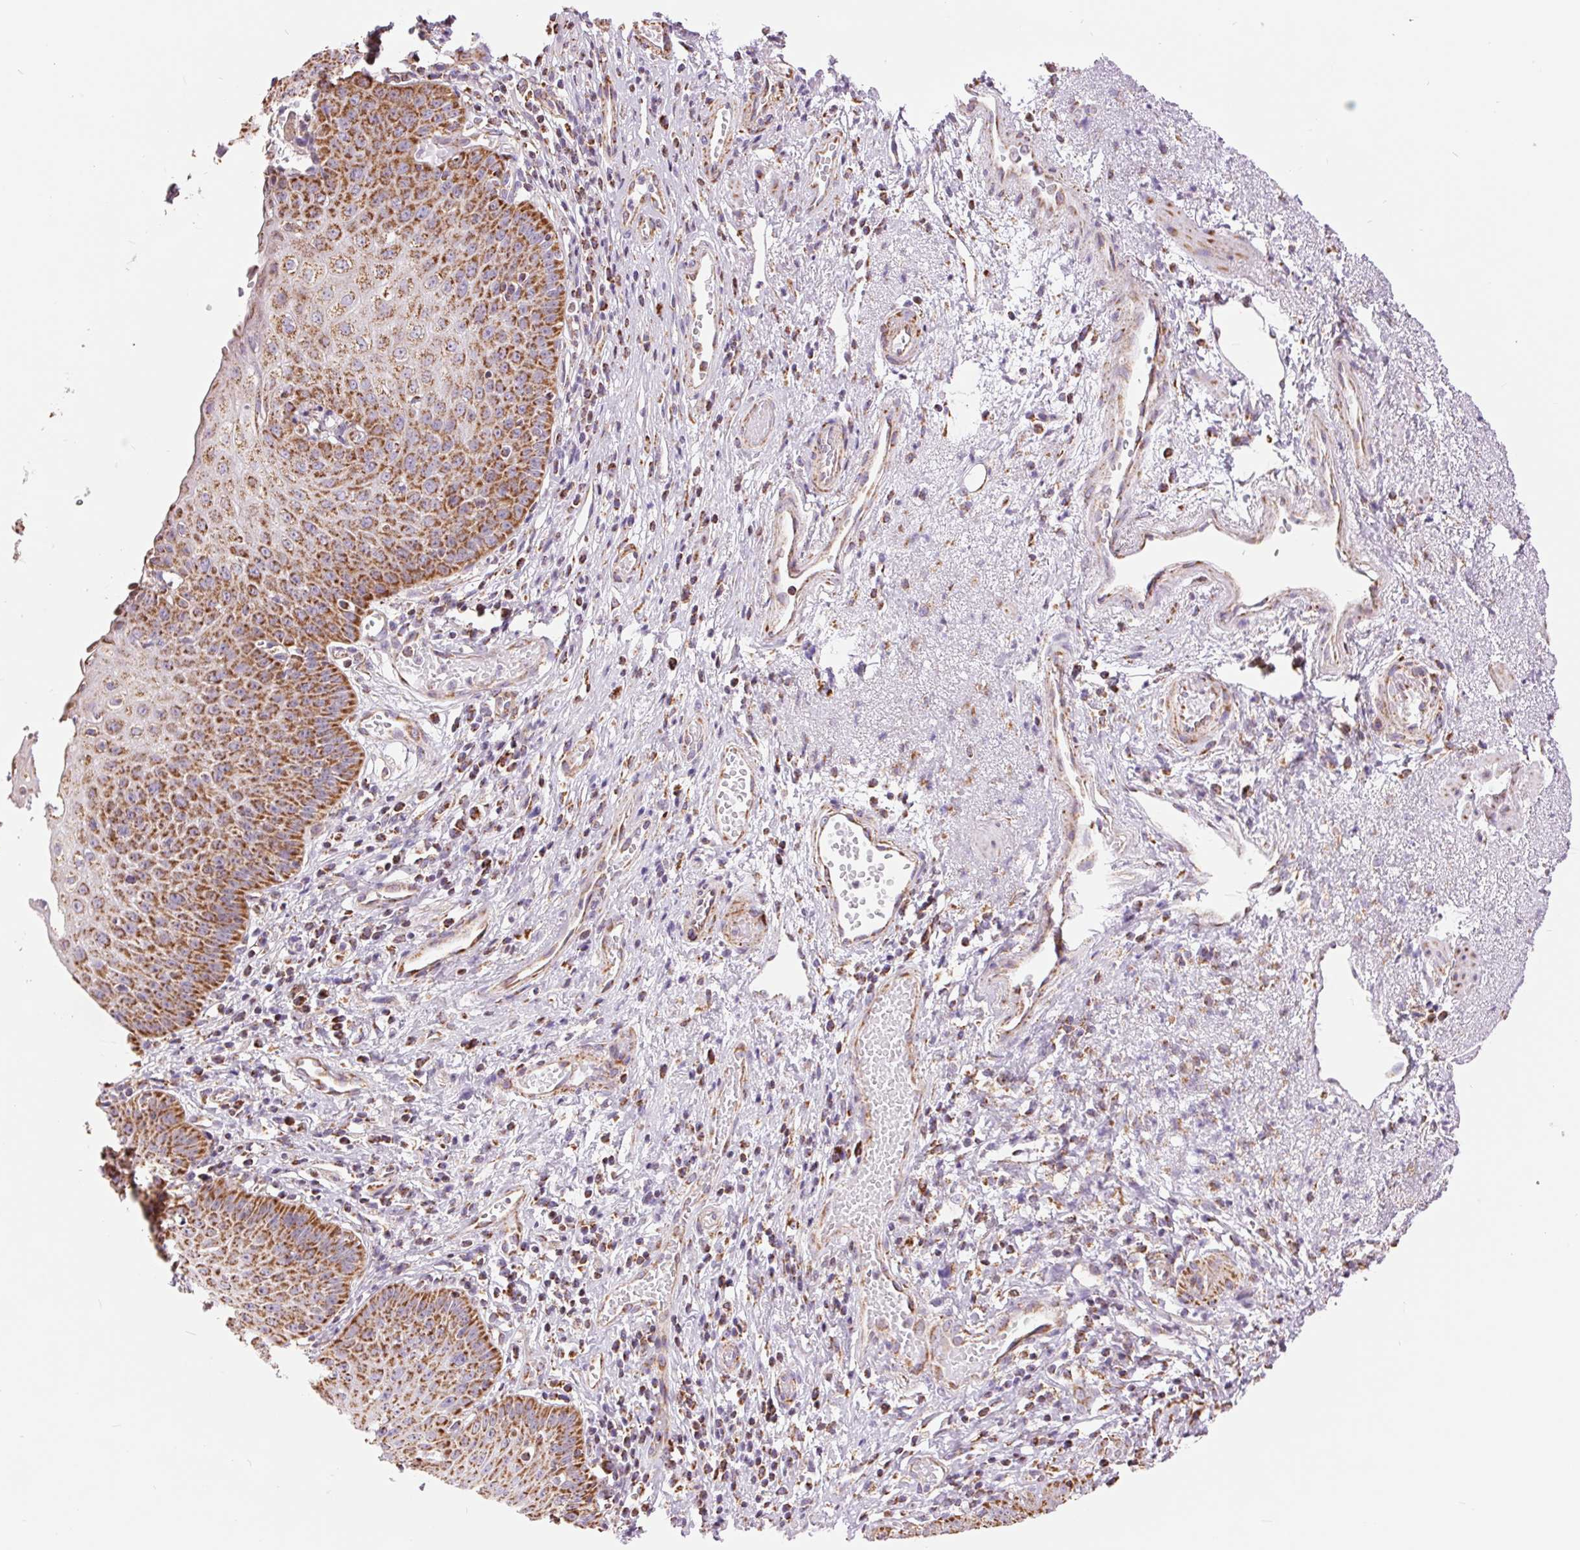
{"staining": {"intensity": "strong", "quantity": ">75%", "location": "cytoplasmic/membranous"}, "tissue": "esophagus", "cell_type": "Squamous epithelial cells", "image_type": "normal", "snomed": [{"axis": "morphology", "description": "Normal tissue, NOS"}, {"axis": "topography", "description": "Esophagus"}], "caption": "Strong cytoplasmic/membranous staining for a protein is identified in approximately >75% of squamous epithelial cells of normal esophagus using IHC.", "gene": "ATP5PB", "patient": {"sex": "male", "age": 71}}